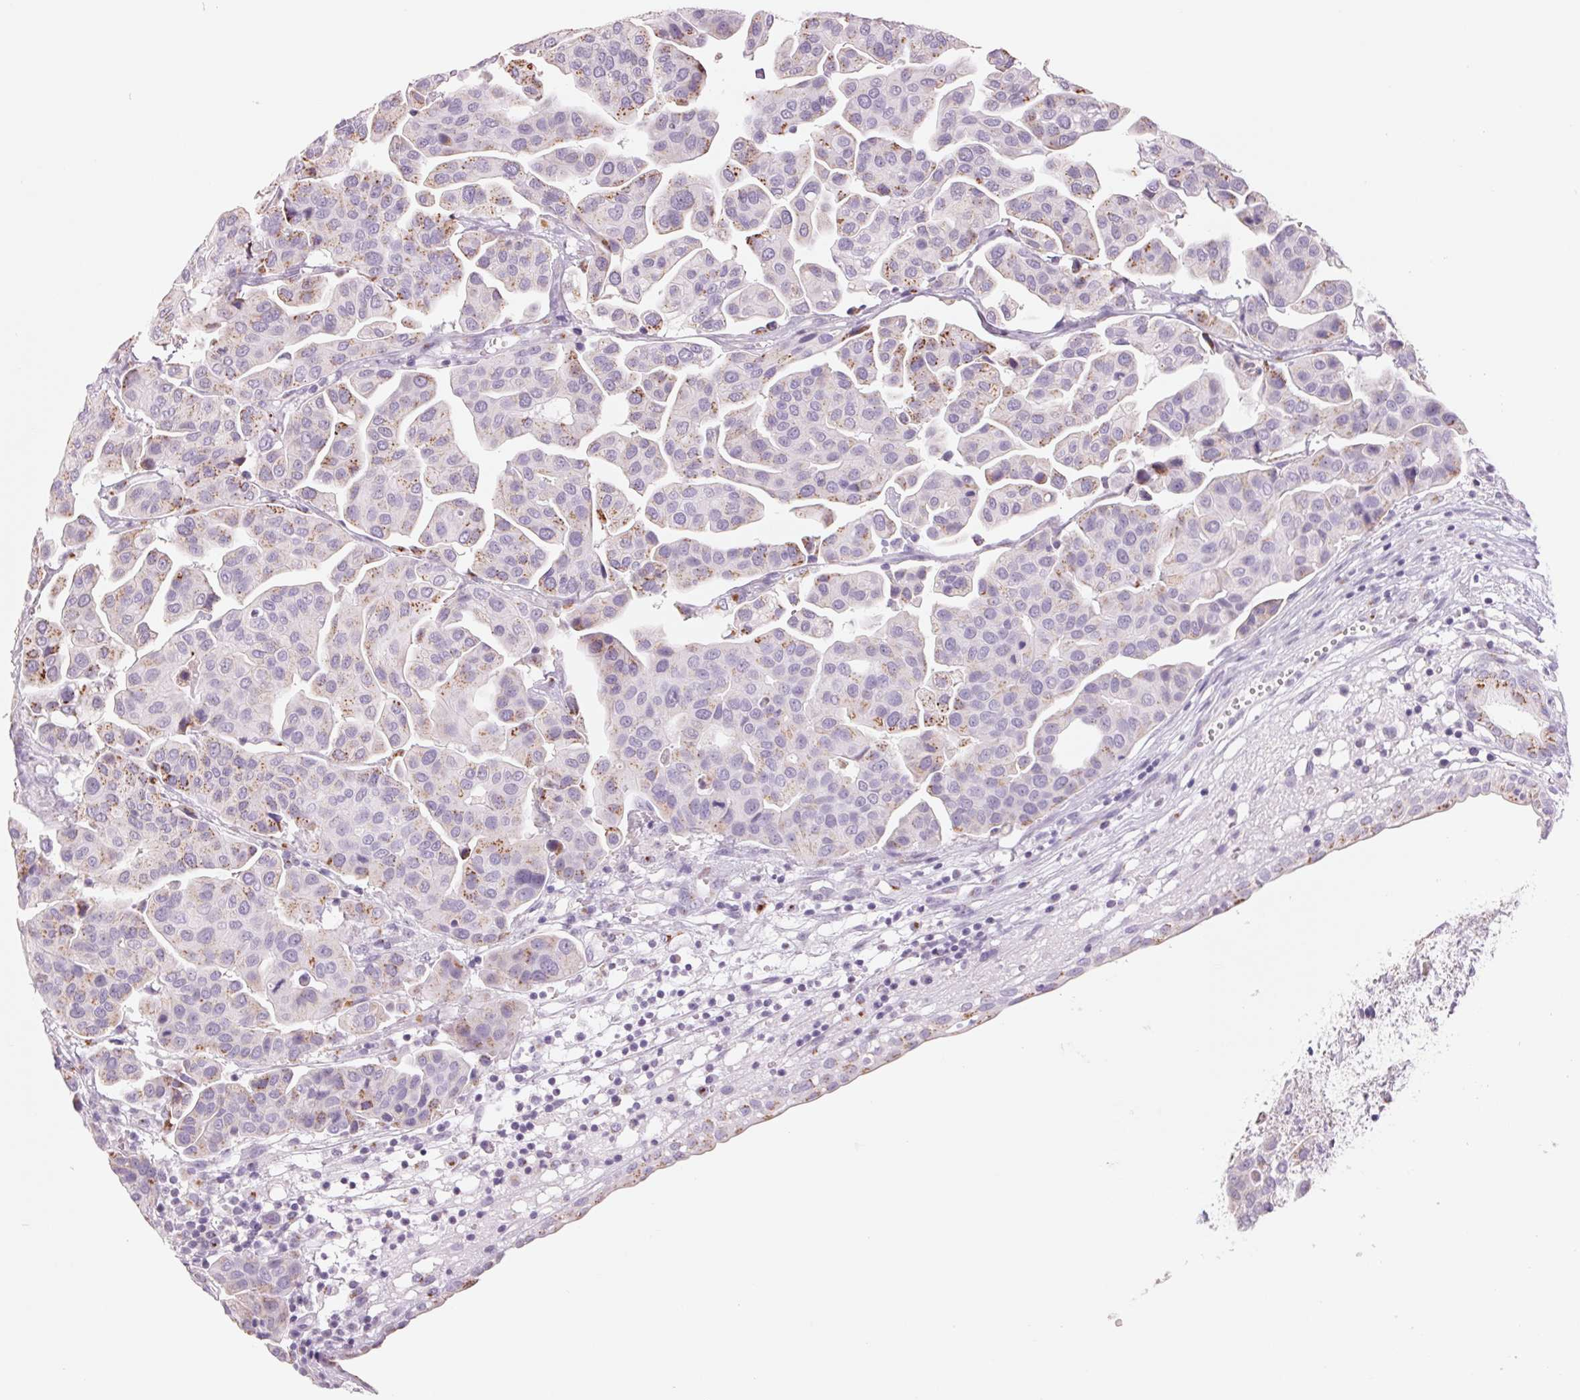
{"staining": {"intensity": "moderate", "quantity": "25%-75%", "location": "cytoplasmic/membranous"}, "tissue": "renal cancer", "cell_type": "Tumor cells", "image_type": "cancer", "snomed": [{"axis": "morphology", "description": "Adenocarcinoma, NOS"}, {"axis": "topography", "description": "Urinary bladder"}], "caption": "The immunohistochemical stain labels moderate cytoplasmic/membranous expression in tumor cells of adenocarcinoma (renal) tissue. The protein is shown in brown color, while the nuclei are stained blue.", "gene": "GALNT7", "patient": {"sex": "male", "age": 61}}